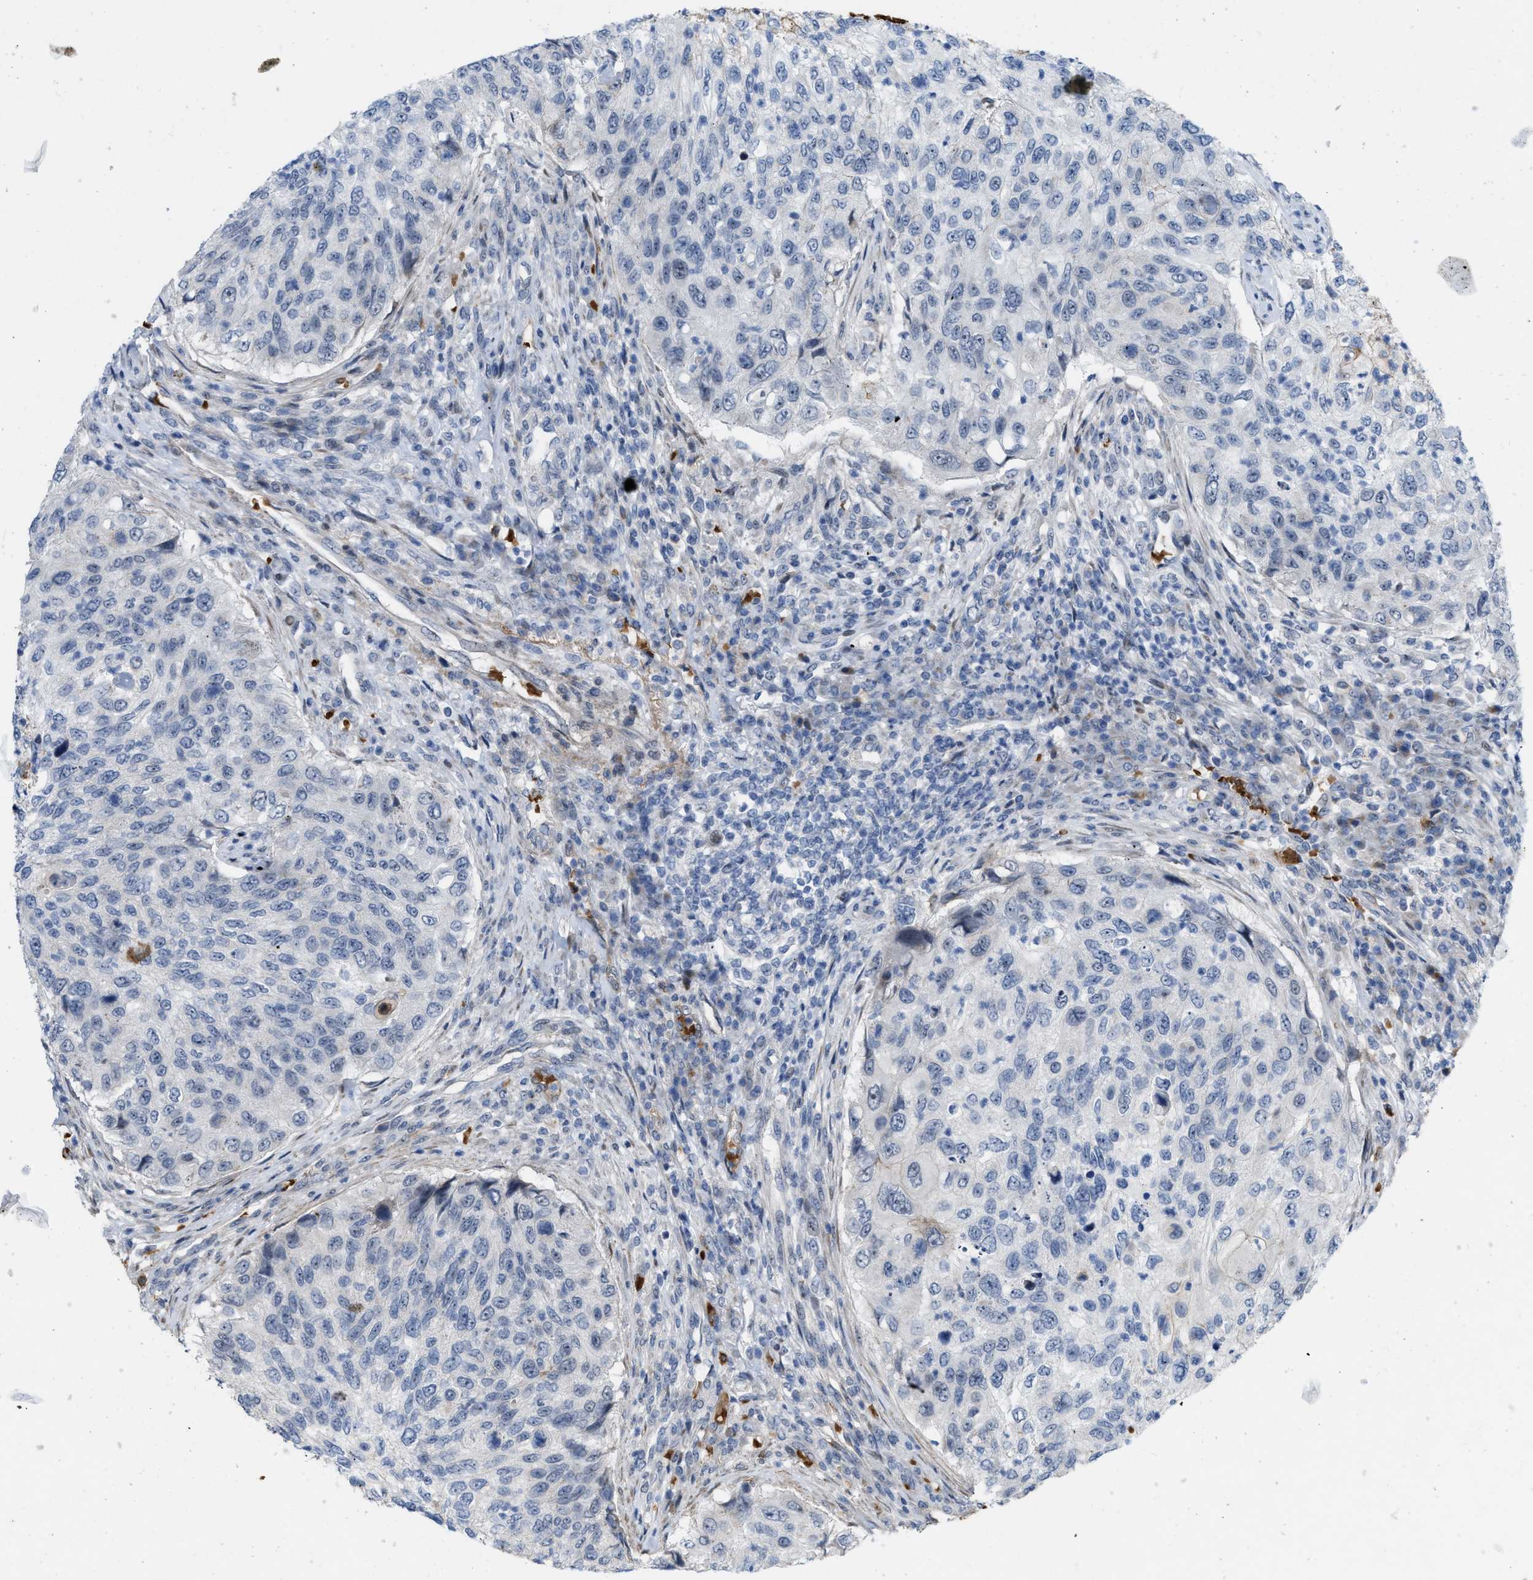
{"staining": {"intensity": "negative", "quantity": "none", "location": "none"}, "tissue": "urothelial cancer", "cell_type": "Tumor cells", "image_type": "cancer", "snomed": [{"axis": "morphology", "description": "Urothelial carcinoma, High grade"}, {"axis": "topography", "description": "Urinary bladder"}], "caption": "This image is of urothelial cancer stained with immunohistochemistry to label a protein in brown with the nuclei are counter-stained blue. There is no expression in tumor cells. (DAB immunohistochemistry (IHC) visualized using brightfield microscopy, high magnification).", "gene": "POLR1F", "patient": {"sex": "female", "age": 60}}